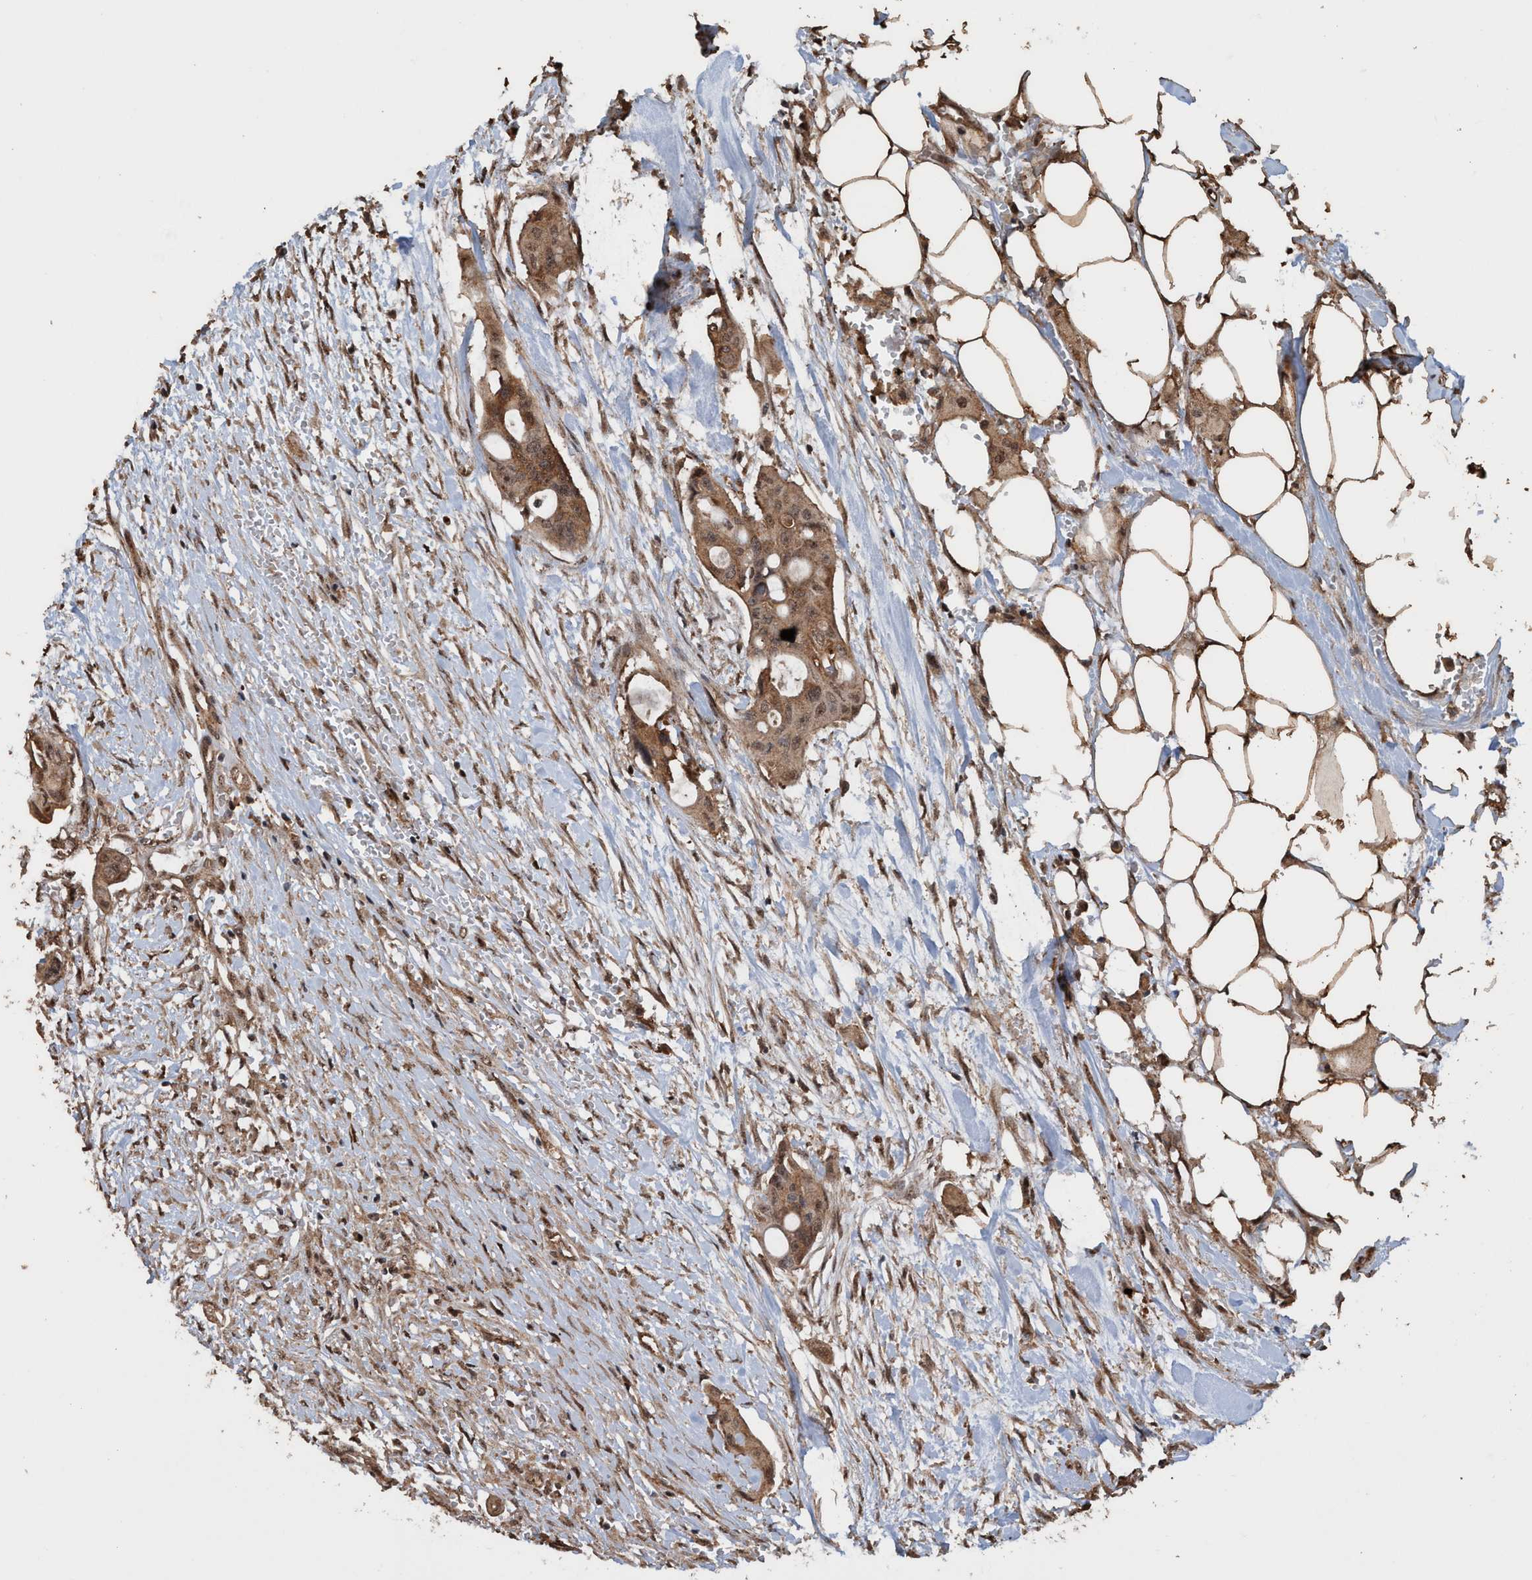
{"staining": {"intensity": "moderate", "quantity": ">75%", "location": "cytoplasmic/membranous,nuclear"}, "tissue": "colorectal cancer", "cell_type": "Tumor cells", "image_type": "cancer", "snomed": [{"axis": "morphology", "description": "Adenocarcinoma, NOS"}, {"axis": "topography", "description": "Colon"}], "caption": "Immunohistochemistry image of human adenocarcinoma (colorectal) stained for a protein (brown), which demonstrates medium levels of moderate cytoplasmic/membranous and nuclear positivity in approximately >75% of tumor cells.", "gene": "TRPC7", "patient": {"sex": "female", "age": 57}}